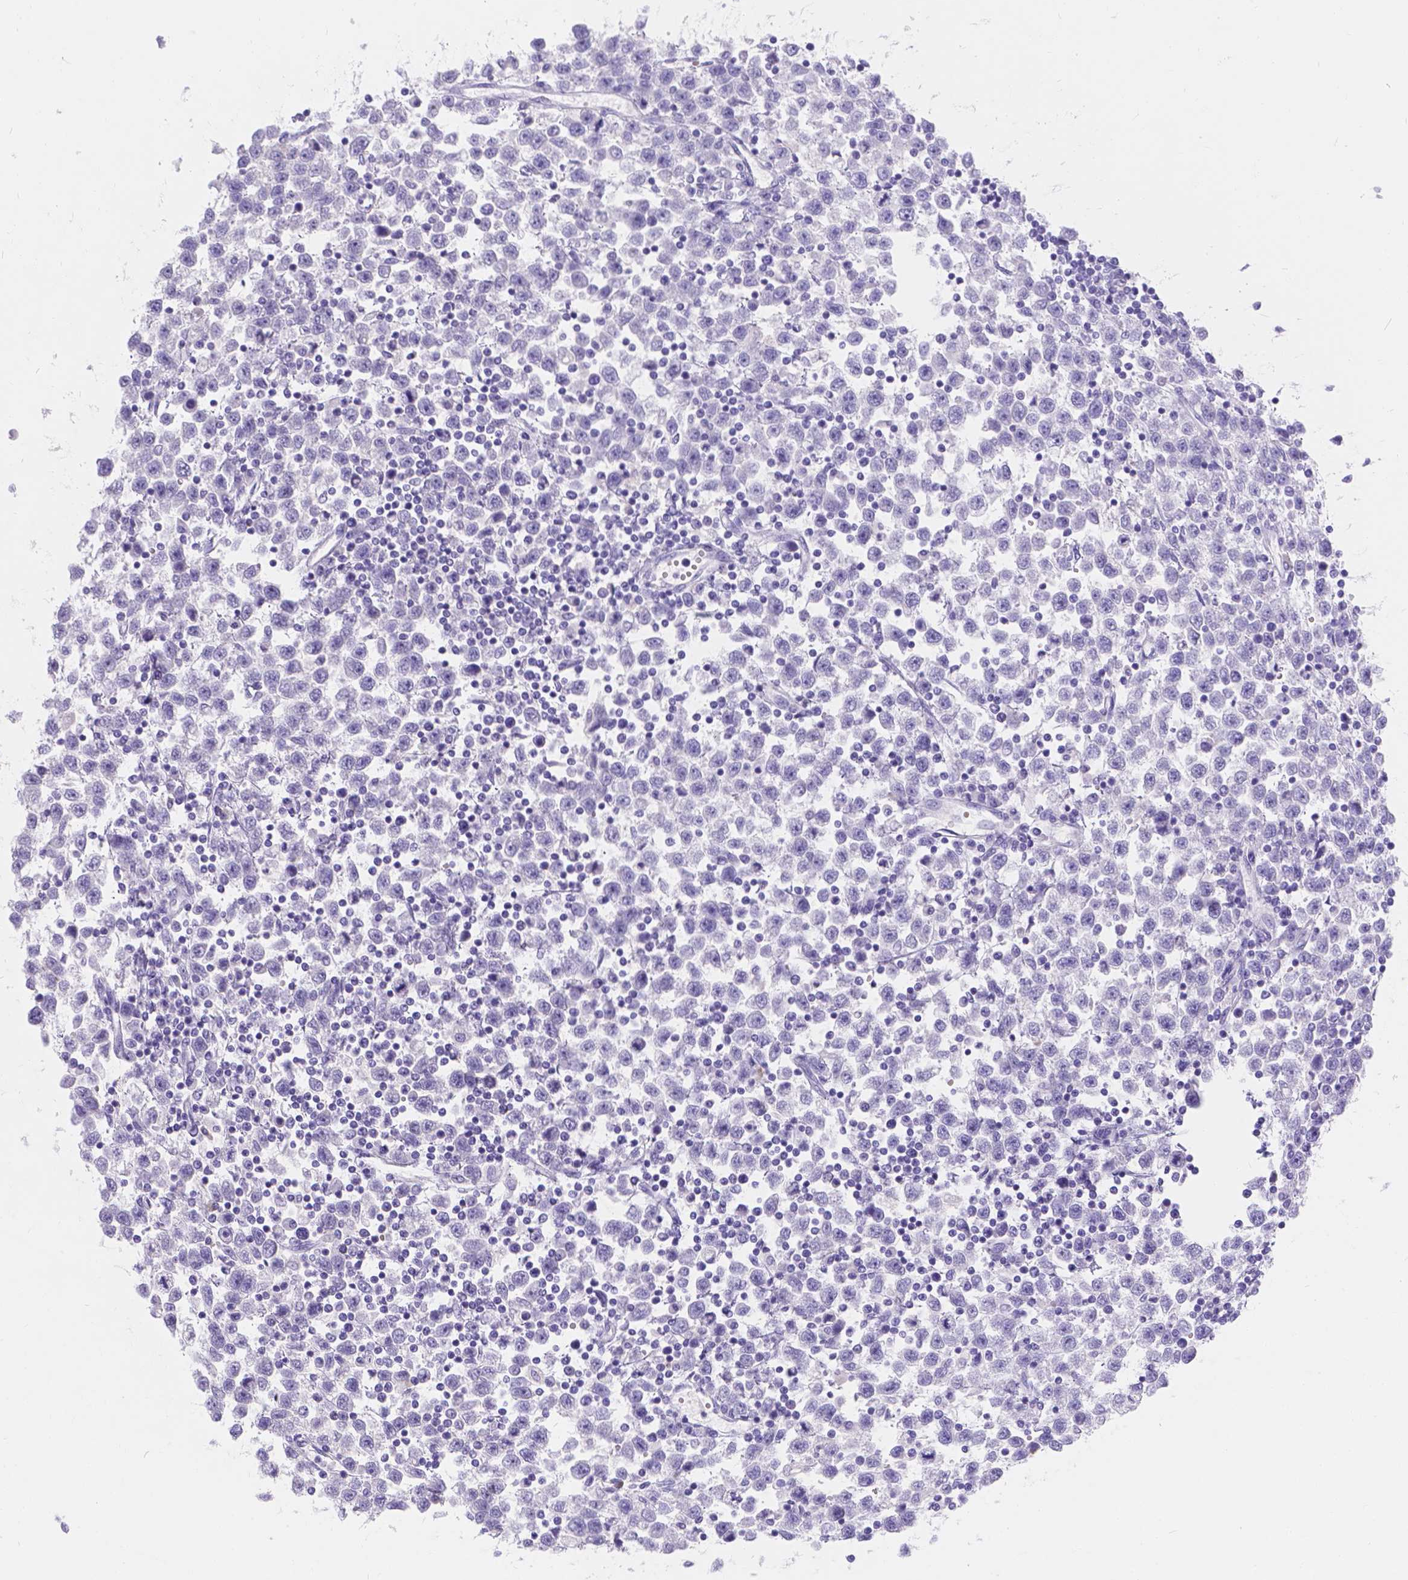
{"staining": {"intensity": "negative", "quantity": "none", "location": "none"}, "tissue": "testis cancer", "cell_type": "Tumor cells", "image_type": "cancer", "snomed": [{"axis": "morphology", "description": "Seminoma, NOS"}, {"axis": "topography", "description": "Testis"}], "caption": "High magnification brightfield microscopy of testis cancer stained with DAB (3,3'-diaminobenzidine) (brown) and counterstained with hematoxylin (blue): tumor cells show no significant expression.", "gene": "GNRHR", "patient": {"sex": "male", "age": 34}}